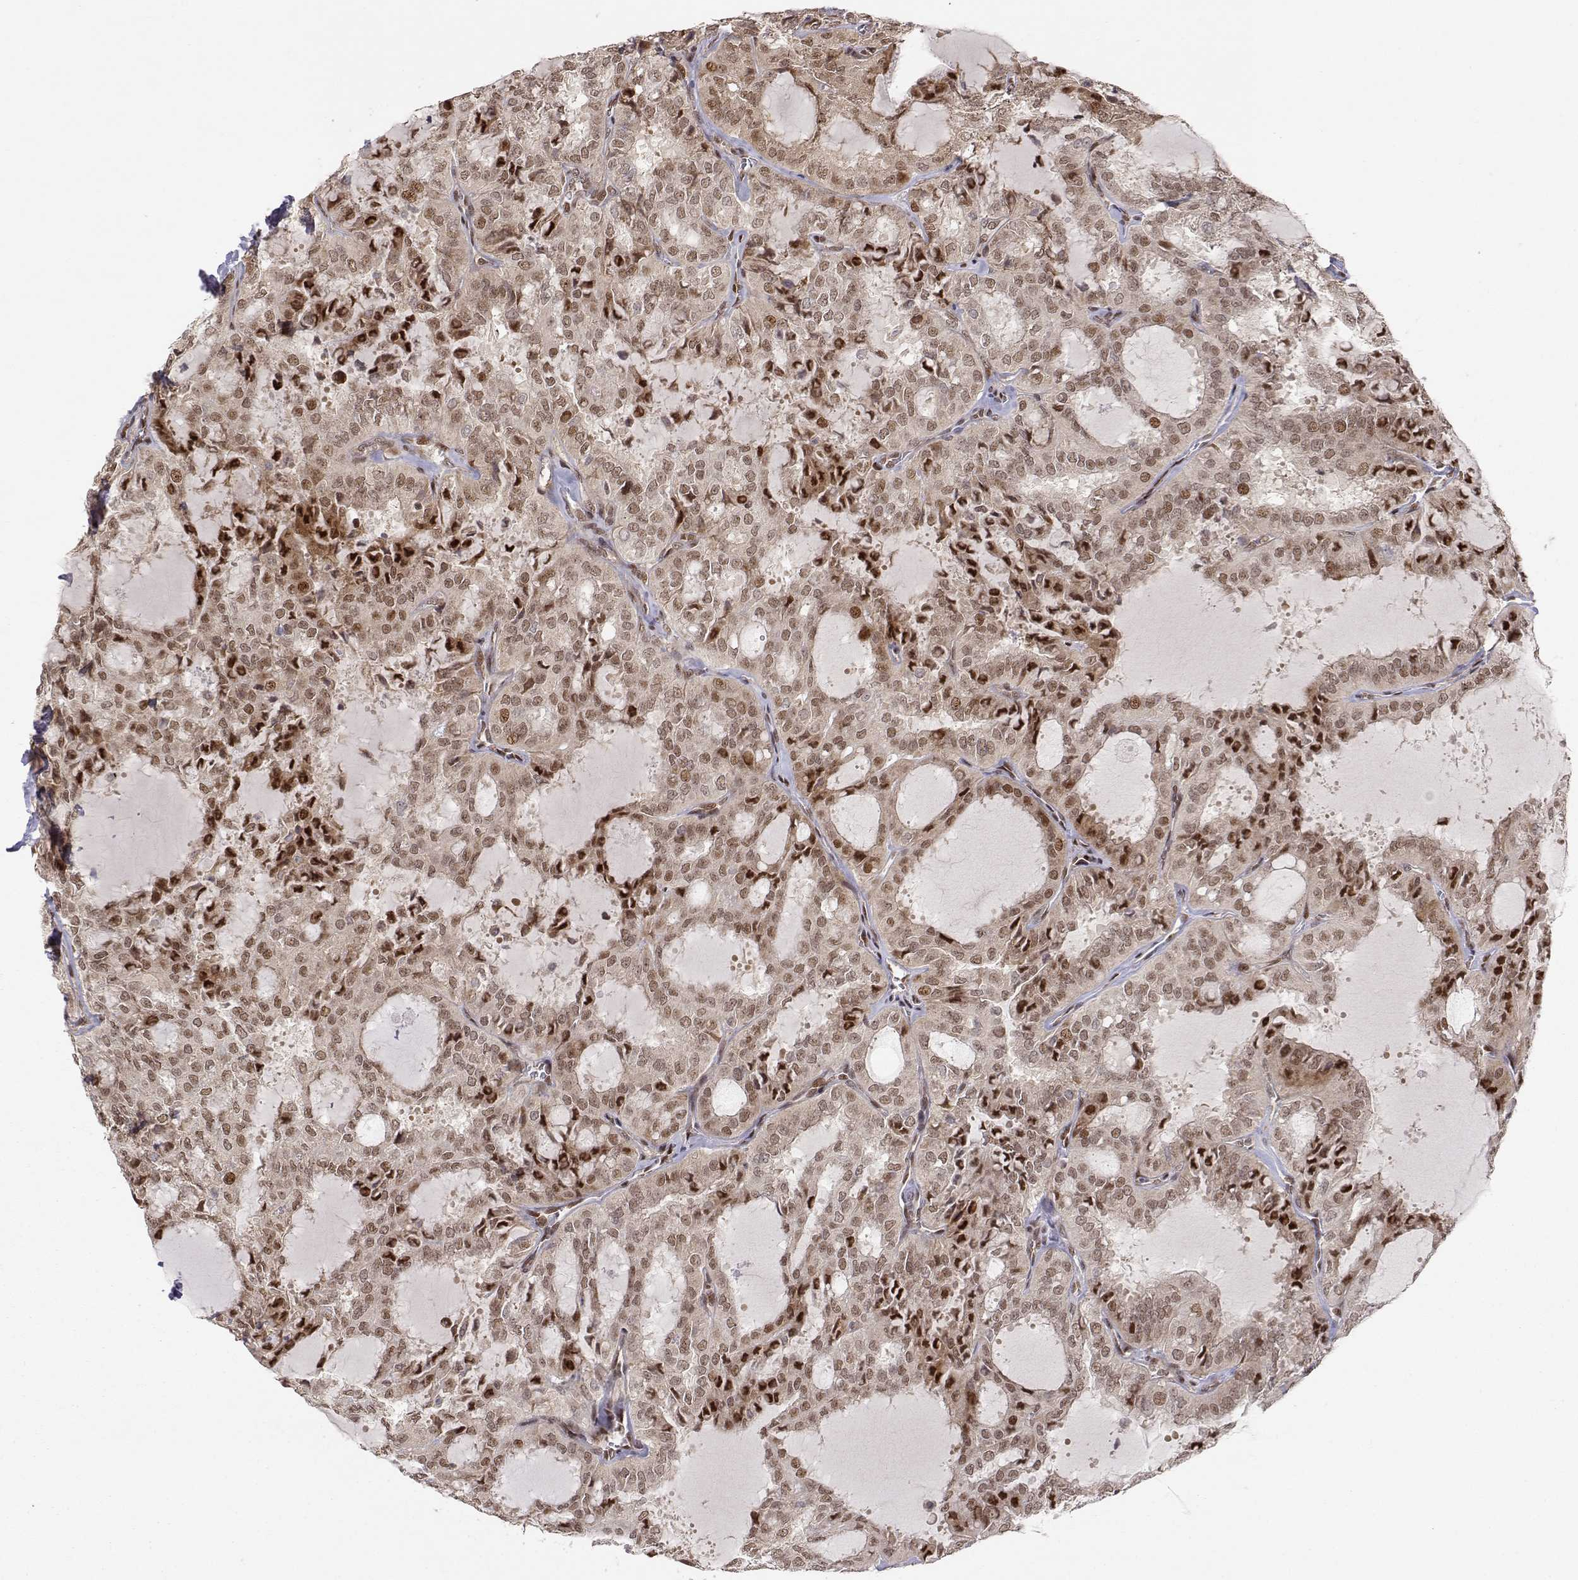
{"staining": {"intensity": "moderate", "quantity": "25%-75%", "location": "nuclear"}, "tissue": "thyroid cancer", "cell_type": "Tumor cells", "image_type": "cancer", "snomed": [{"axis": "morphology", "description": "Follicular adenoma carcinoma, NOS"}, {"axis": "topography", "description": "Thyroid gland"}], "caption": "Brown immunohistochemical staining in human thyroid cancer exhibits moderate nuclear staining in approximately 25%-75% of tumor cells.", "gene": "BRCA1", "patient": {"sex": "male", "age": 75}}